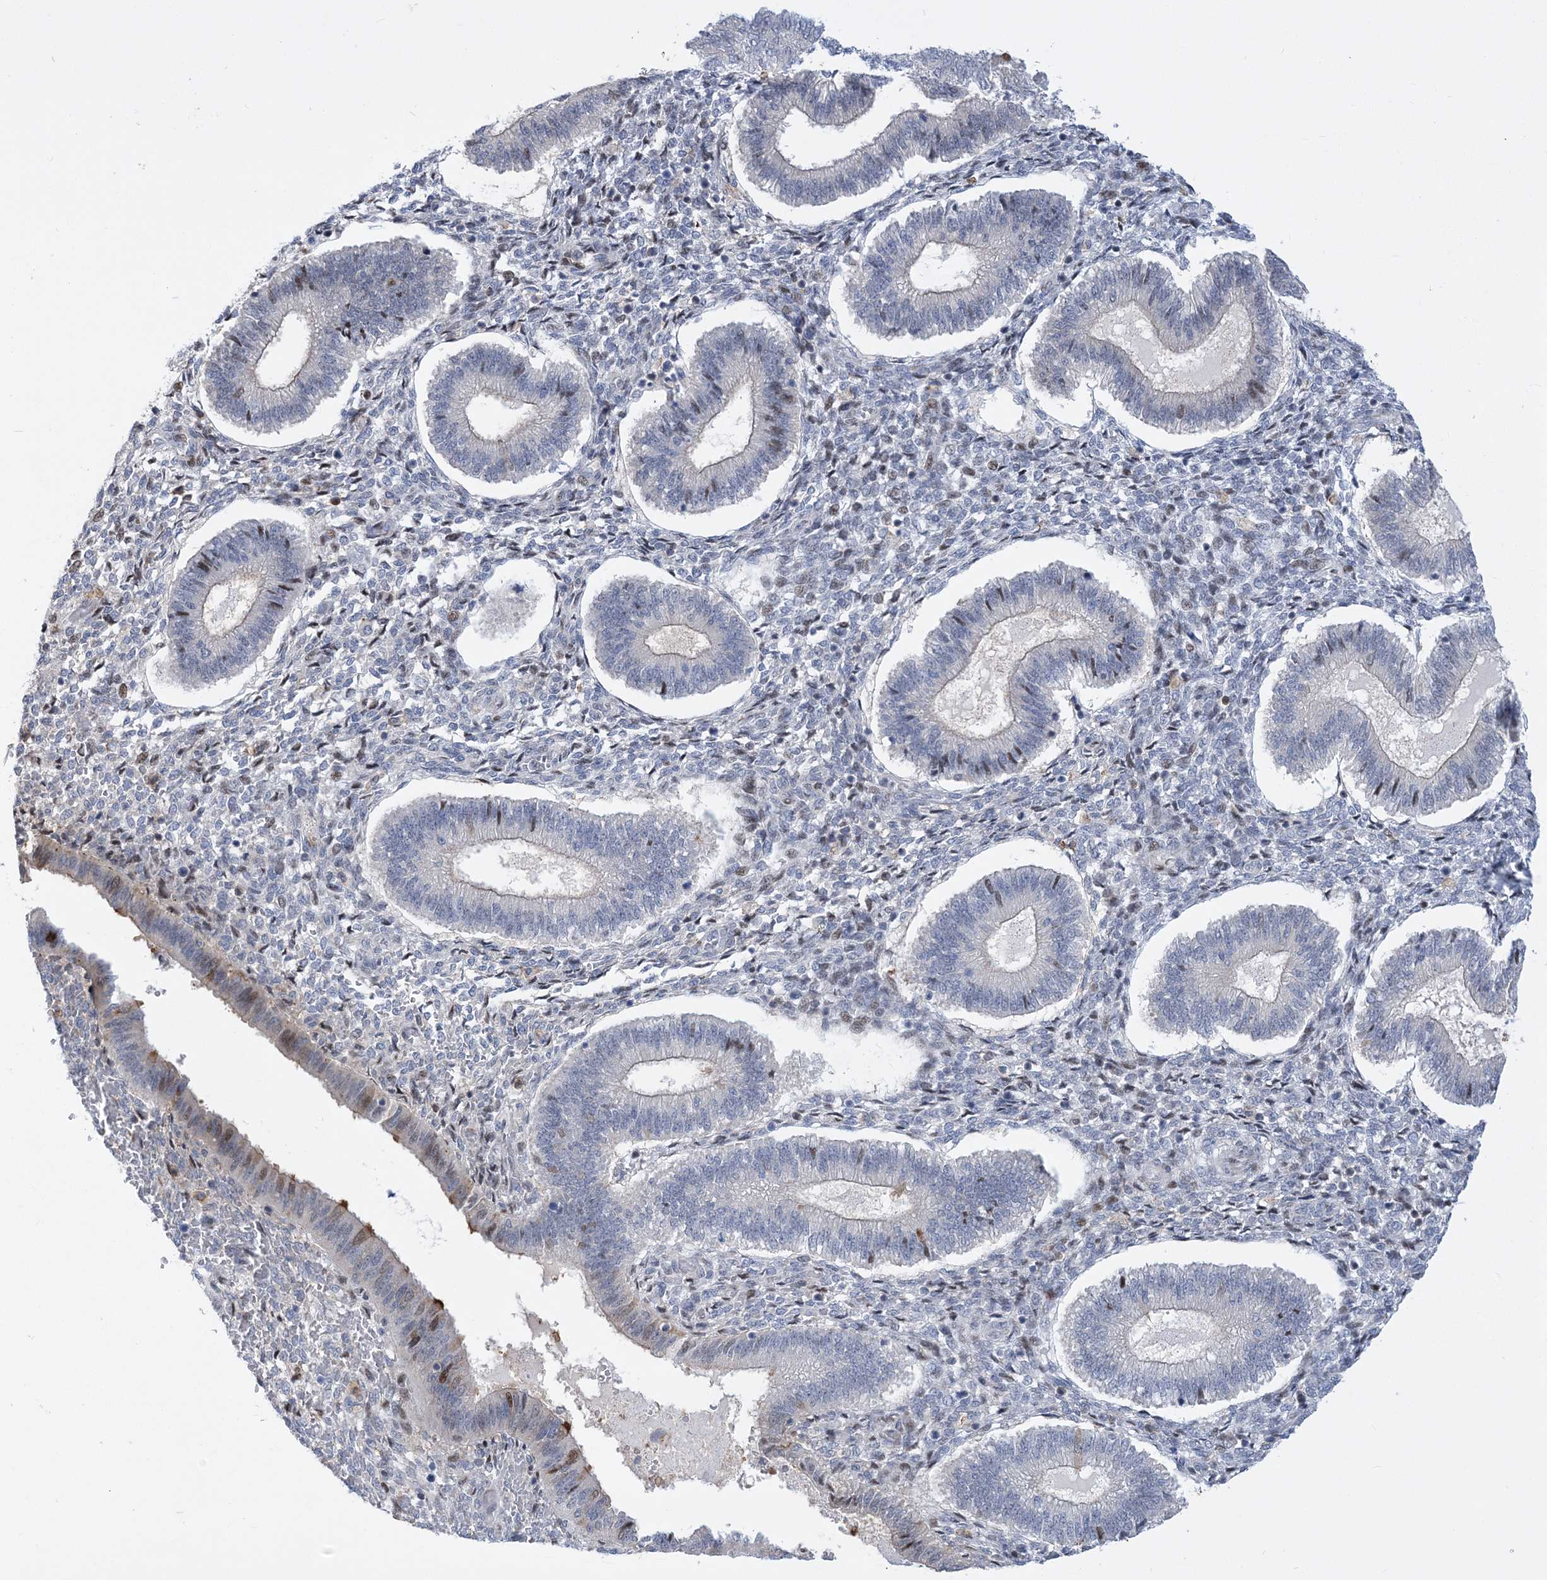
{"staining": {"intensity": "negative", "quantity": "none", "location": "none"}, "tissue": "endometrium", "cell_type": "Cells in endometrial stroma", "image_type": "normal", "snomed": [{"axis": "morphology", "description": "Normal tissue, NOS"}, {"axis": "topography", "description": "Endometrium"}], "caption": "Immunohistochemistry (IHC) of normal human endometrium exhibits no expression in cells in endometrial stroma. (Stains: DAB immunohistochemistry with hematoxylin counter stain, Microscopy: brightfield microscopy at high magnification).", "gene": "RNPEPL1", "patient": {"sex": "female", "age": 25}}